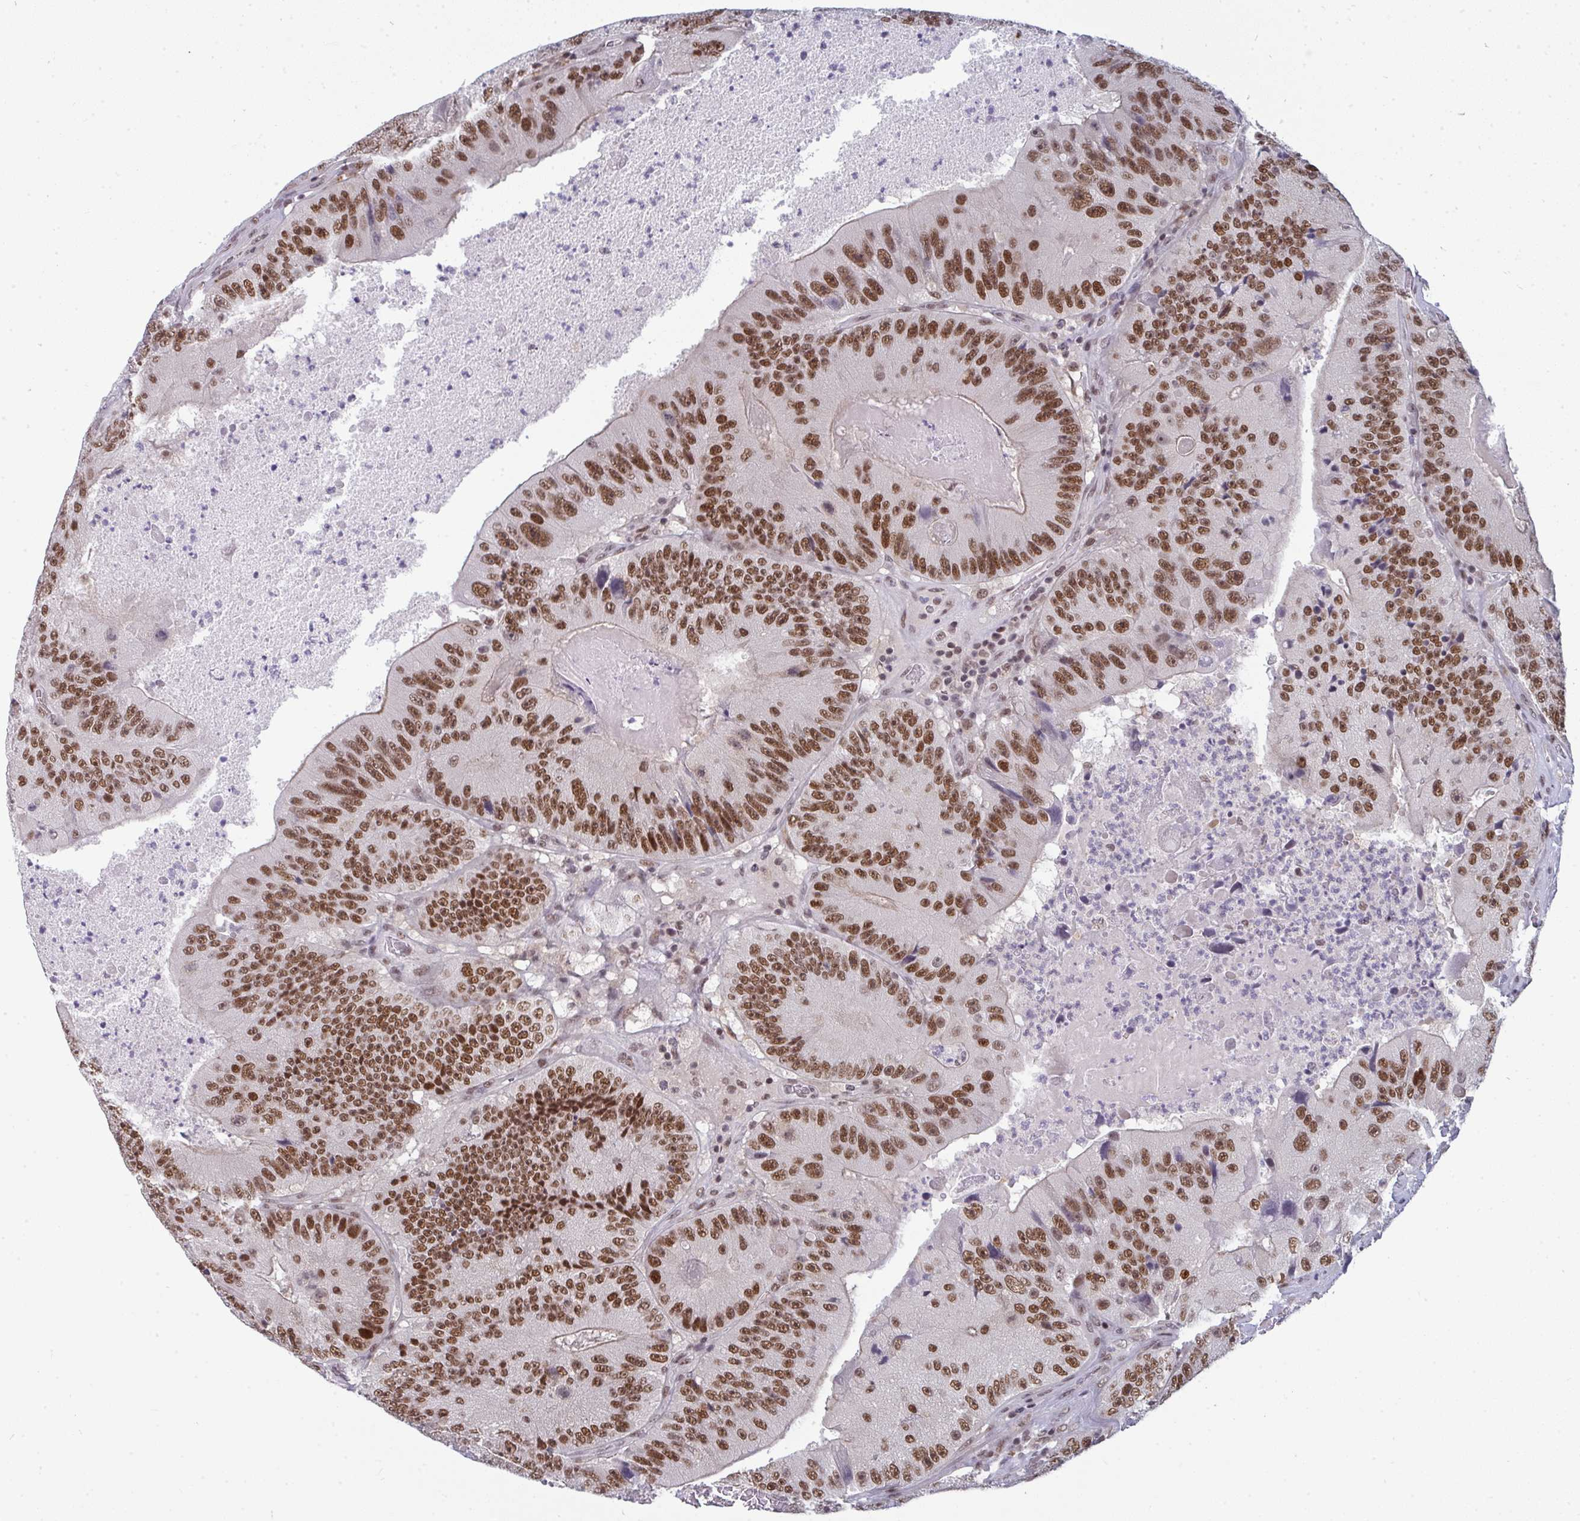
{"staining": {"intensity": "strong", "quantity": ">75%", "location": "nuclear"}, "tissue": "colorectal cancer", "cell_type": "Tumor cells", "image_type": "cancer", "snomed": [{"axis": "morphology", "description": "Adenocarcinoma, NOS"}, {"axis": "topography", "description": "Colon"}], "caption": "There is high levels of strong nuclear staining in tumor cells of colorectal cancer, as demonstrated by immunohistochemical staining (brown color).", "gene": "ATF1", "patient": {"sex": "female", "age": 86}}